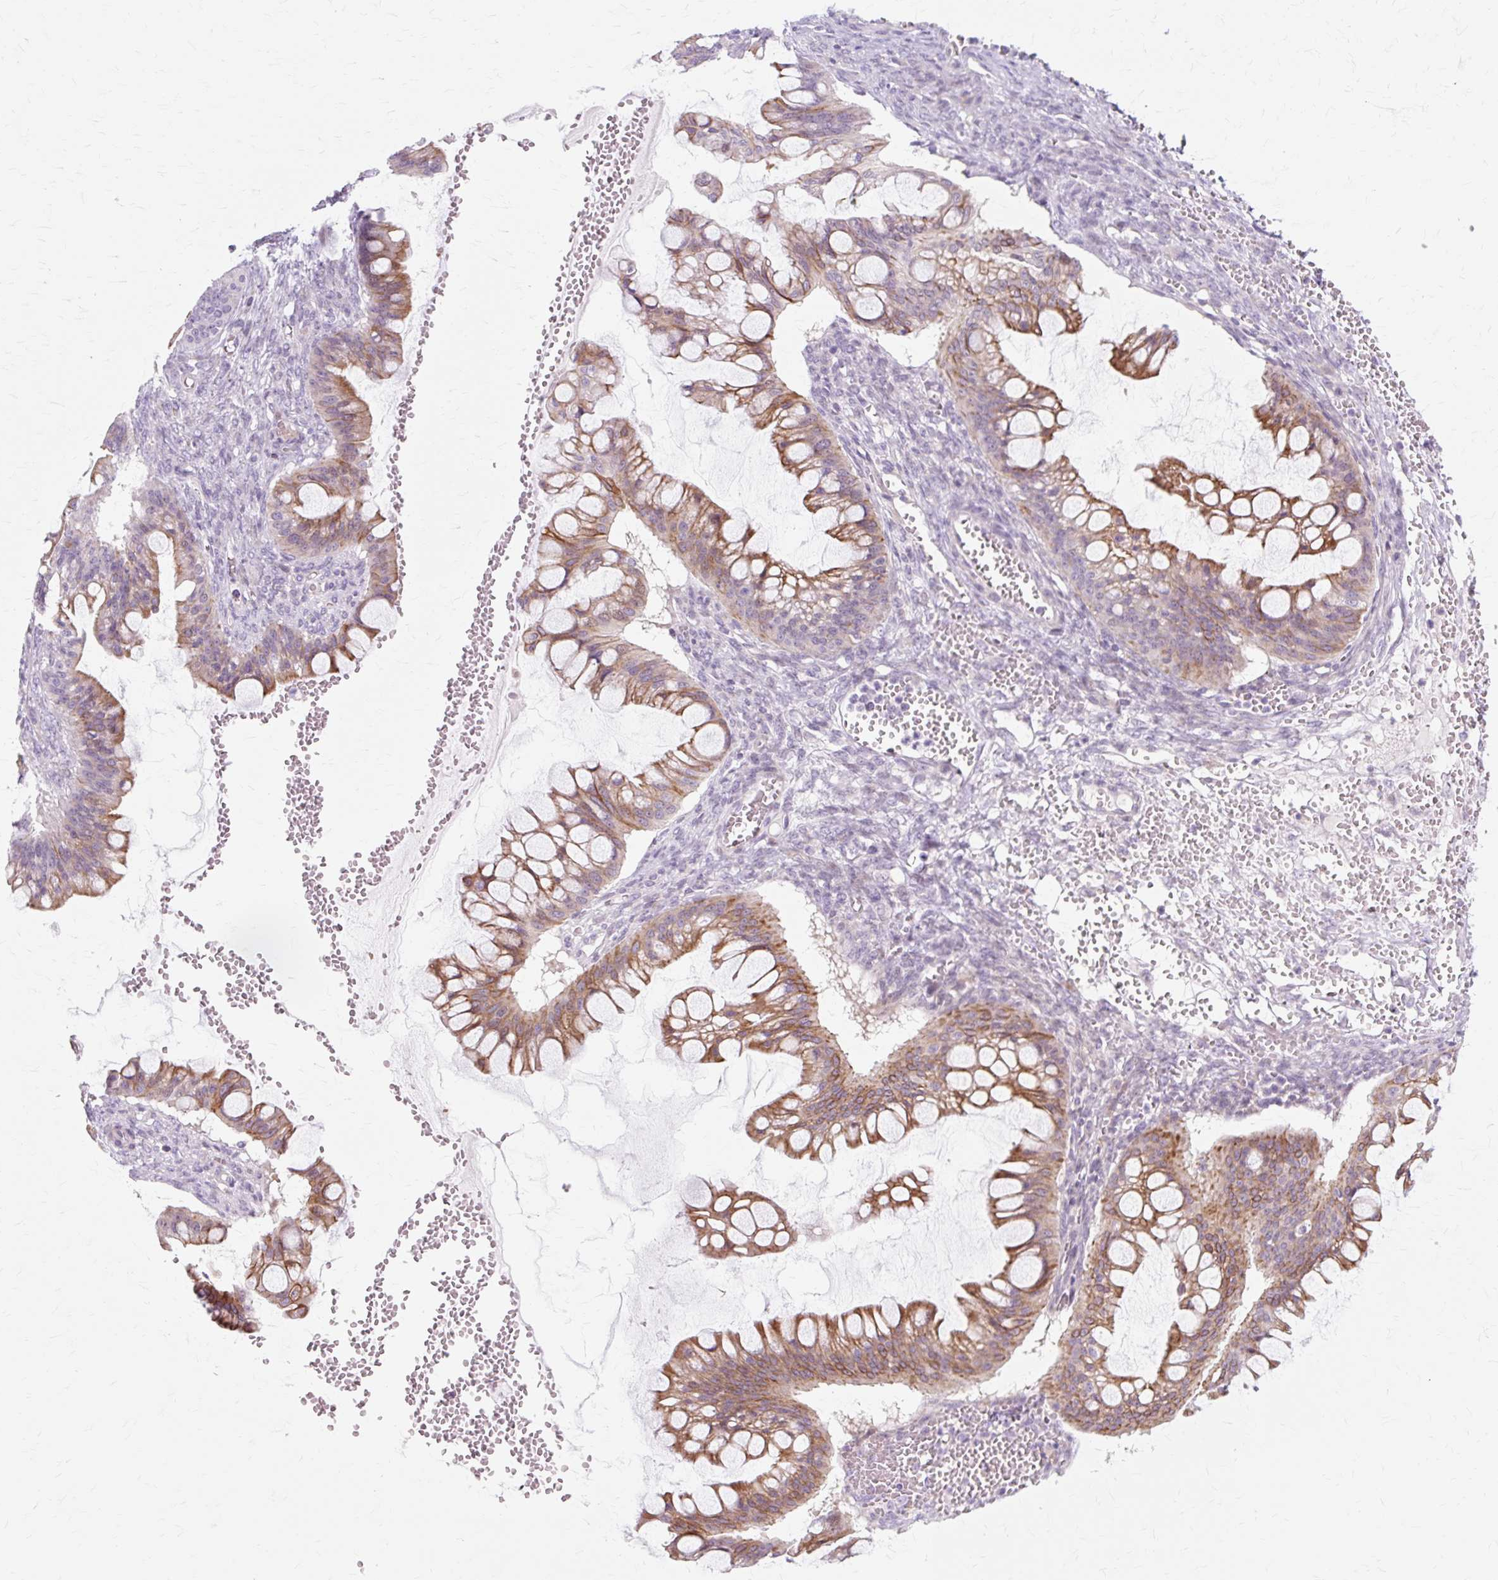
{"staining": {"intensity": "moderate", "quantity": ">75%", "location": "cytoplasmic/membranous"}, "tissue": "ovarian cancer", "cell_type": "Tumor cells", "image_type": "cancer", "snomed": [{"axis": "morphology", "description": "Cystadenocarcinoma, mucinous, NOS"}, {"axis": "topography", "description": "Ovary"}], "caption": "High-magnification brightfield microscopy of ovarian mucinous cystadenocarcinoma stained with DAB (brown) and counterstained with hematoxylin (blue). tumor cells exhibit moderate cytoplasmic/membranous staining is seen in approximately>75% of cells. The staining was performed using DAB (3,3'-diaminobenzidine) to visualize the protein expression in brown, while the nuclei were stained in blue with hematoxylin (Magnification: 20x).", "gene": "IRX2", "patient": {"sex": "female", "age": 73}}